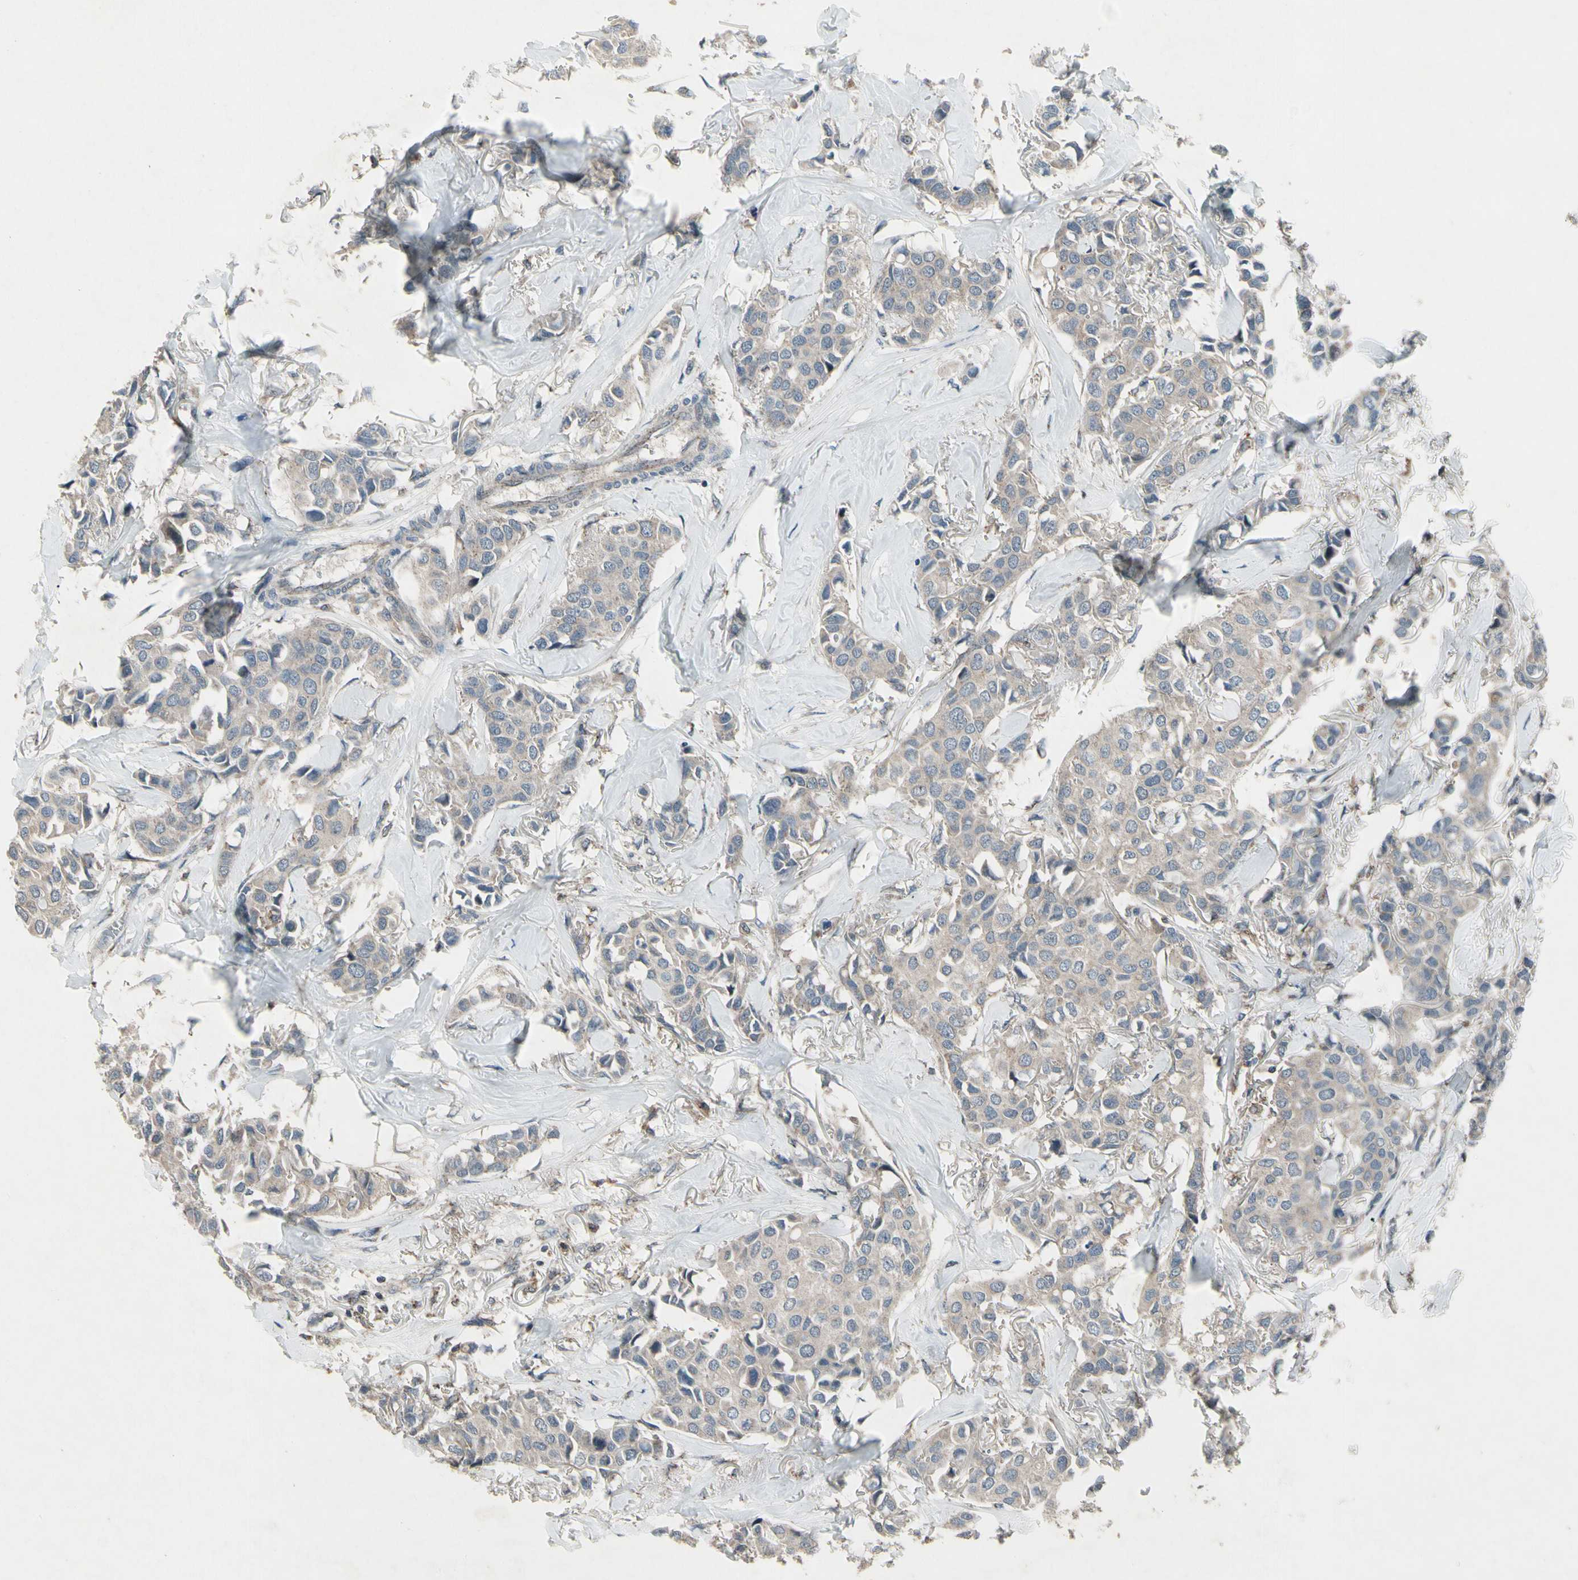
{"staining": {"intensity": "weak", "quantity": ">75%", "location": "cytoplasmic/membranous"}, "tissue": "breast cancer", "cell_type": "Tumor cells", "image_type": "cancer", "snomed": [{"axis": "morphology", "description": "Duct carcinoma"}, {"axis": "topography", "description": "Breast"}], "caption": "Human infiltrating ductal carcinoma (breast) stained with a protein marker shows weak staining in tumor cells.", "gene": "NMI", "patient": {"sex": "female", "age": 80}}